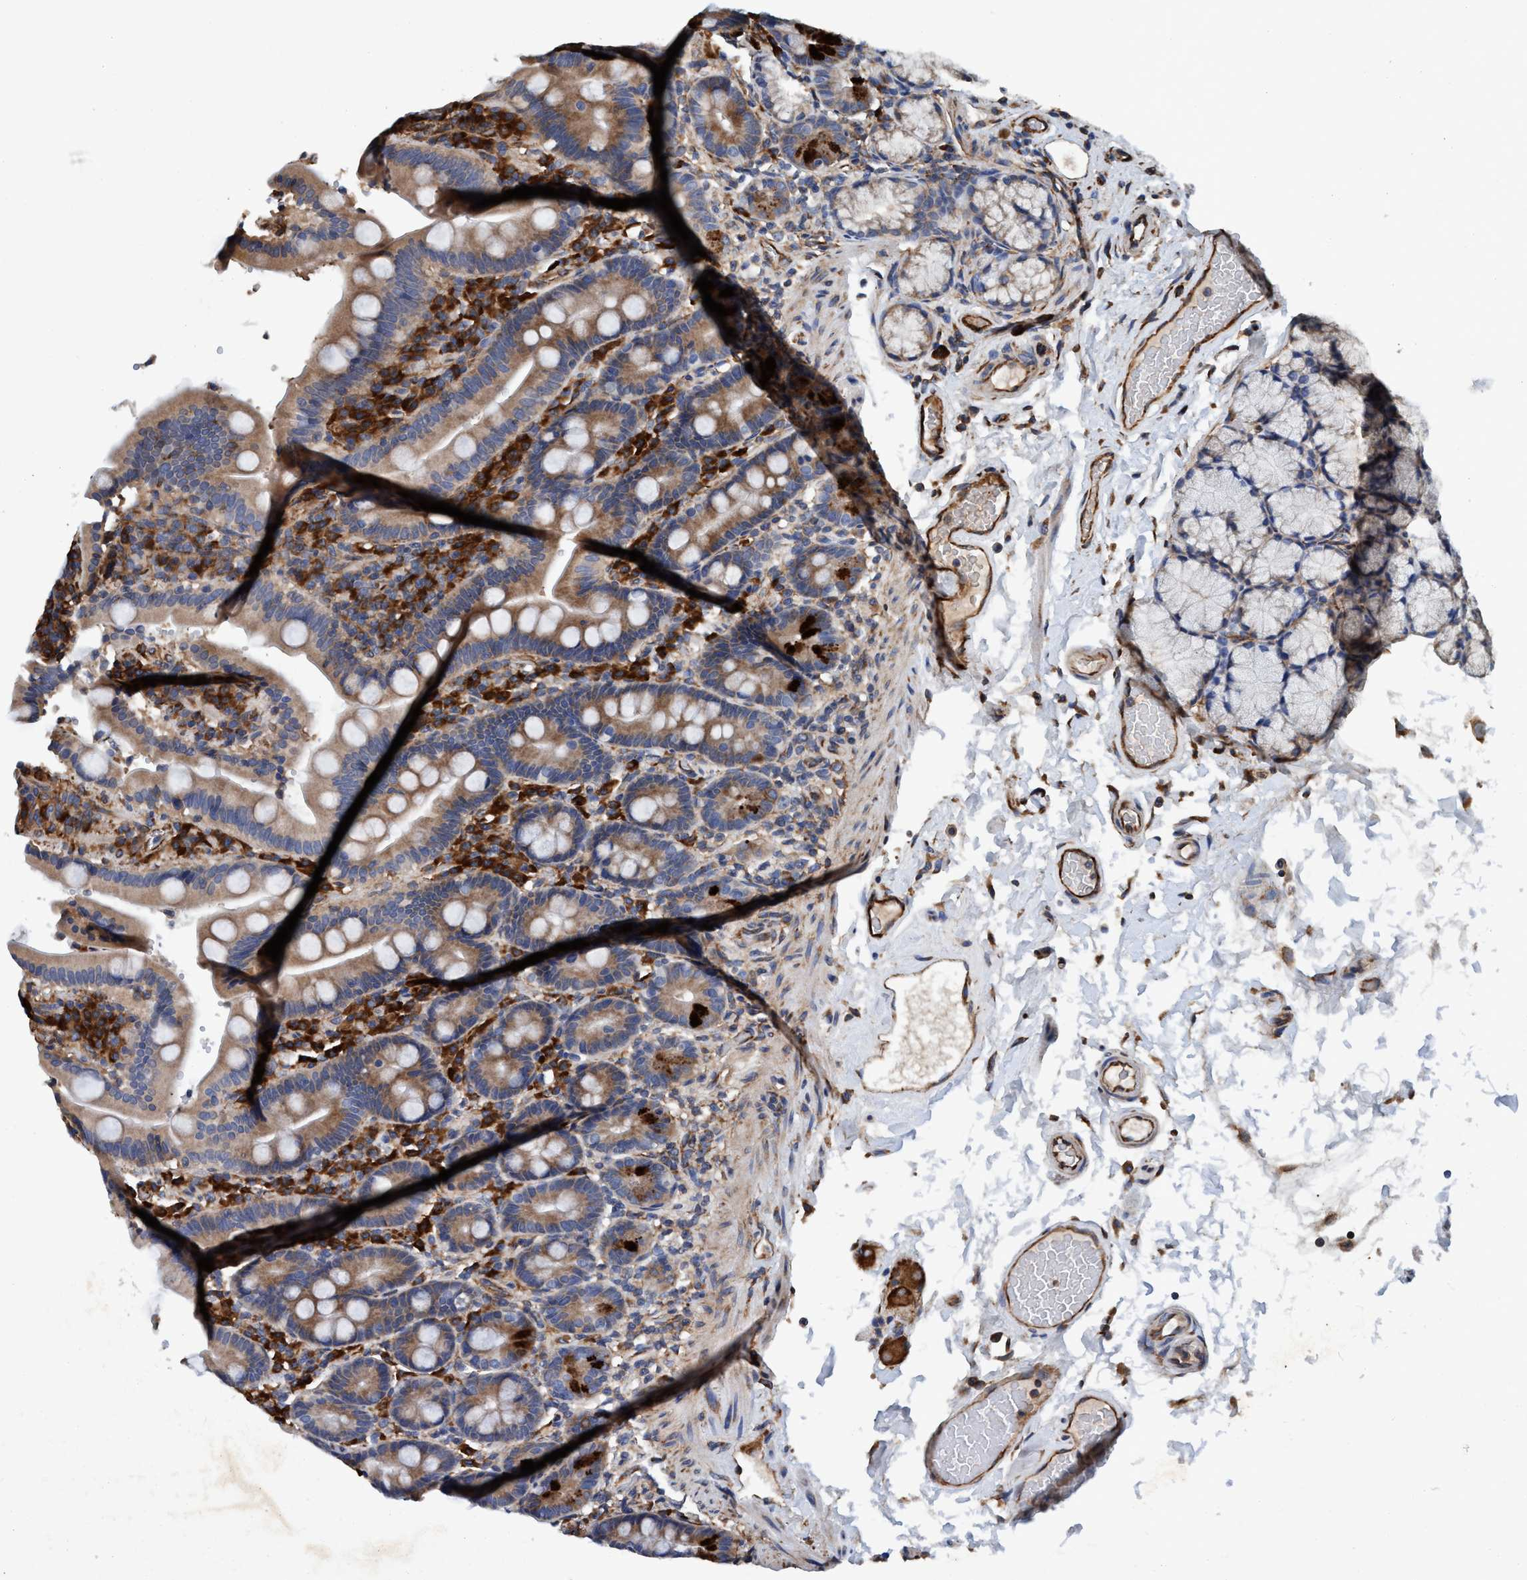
{"staining": {"intensity": "weak", "quantity": "25%-75%", "location": "cytoplasmic/membranous"}, "tissue": "duodenum", "cell_type": "Glandular cells", "image_type": "normal", "snomed": [{"axis": "morphology", "description": "Normal tissue, NOS"}, {"axis": "topography", "description": "Small intestine, NOS"}], "caption": "IHC histopathology image of benign human duodenum stained for a protein (brown), which displays low levels of weak cytoplasmic/membranous staining in about 25%-75% of glandular cells.", "gene": "ENDOG", "patient": {"sex": "female", "age": 71}}